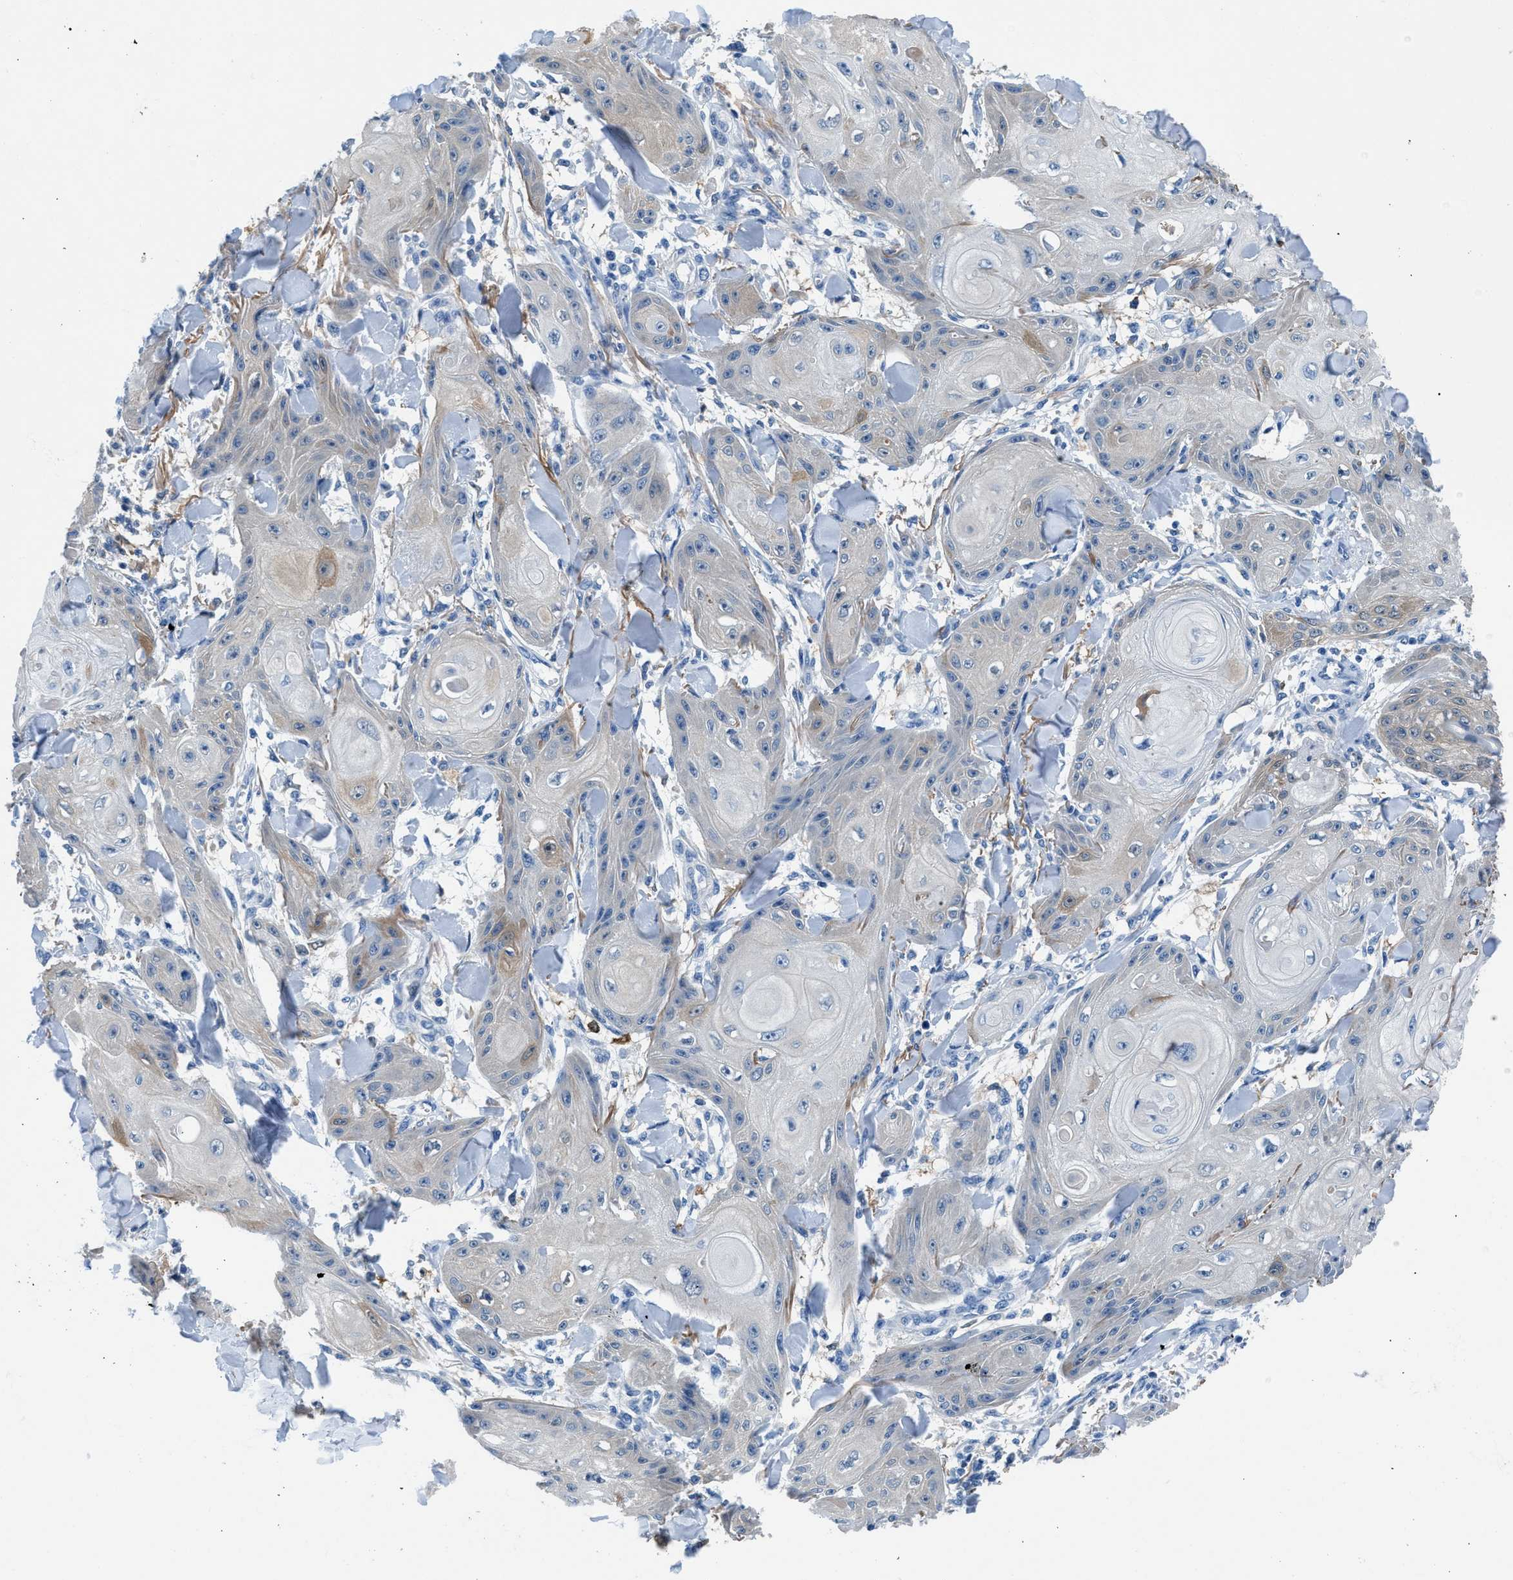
{"staining": {"intensity": "negative", "quantity": "none", "location": "none"}, "tissue": "skin cancer", "cell_type": "Tumor cells", "image_type": "cancer", "snomed": [{"axis": "morphology", "description": "Squamous cell carcinoma, NOS"}, {"axis": "topography", "description": "Skin"}], "caption": "Immunohistochemistry (IHC) image of neoplastic tissue: human skin cancer (squamous cell carcinoma) stained with DAB (3,3'-diaminobenzidine) reveals no significant protein expression in tumor cells. (Immunohistochemistry (IHC), brightfield microscopy, high magnification).", "gene": "FADS6", "patient": {"sex": "male", "age": 74}}